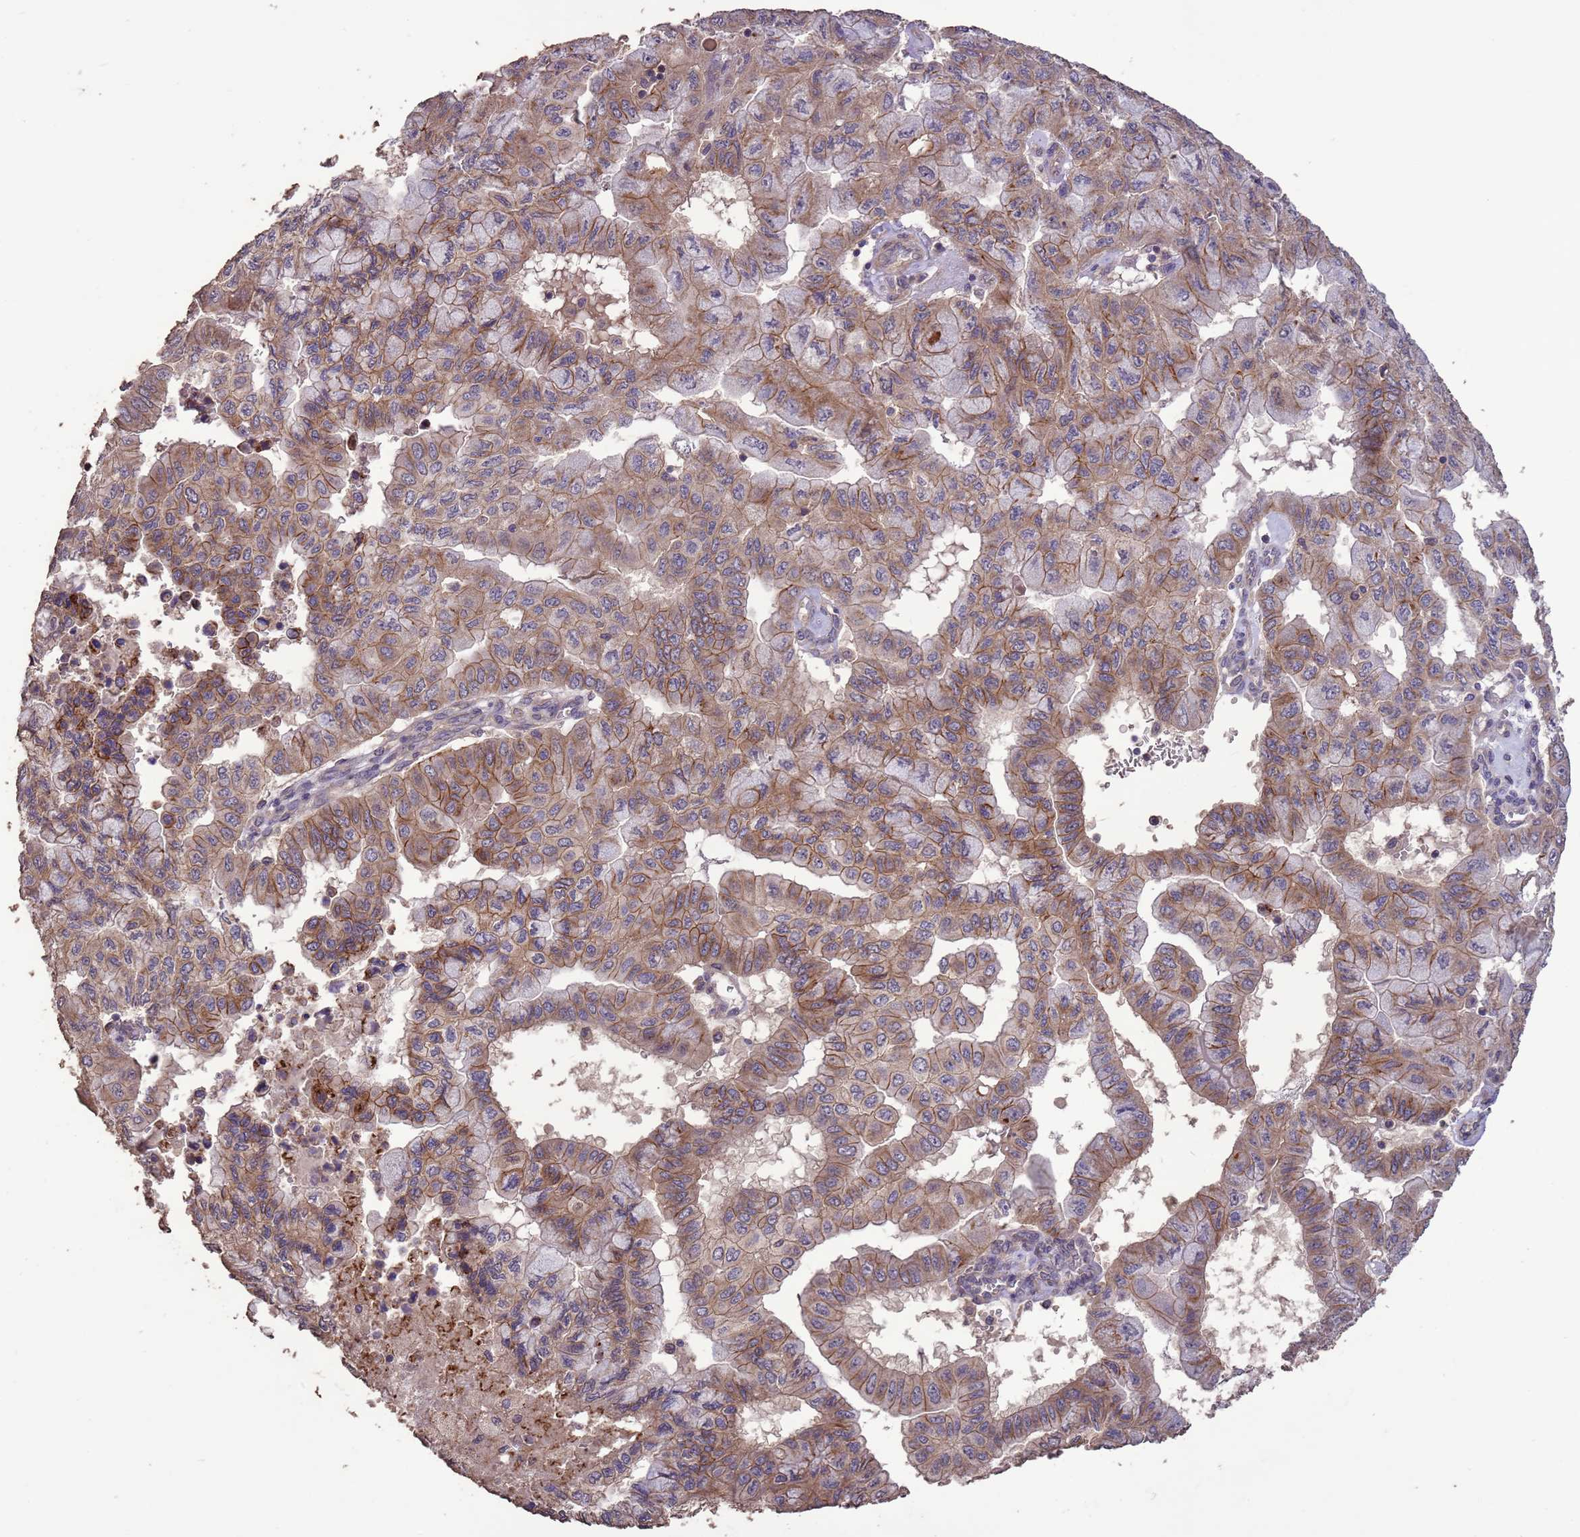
{"staining": {"intensity": "moderate", "quantity": ">75%", "location": "cytoplasmic/membranous"}, "tissue": "pancreatic cancer", "cell_type": "Tumor cells", "image_type": "cancer", "snomed": [{"axis": "morphology", "description": "Adenocarcinoma, NOS"}, {"axis": "topography", "description": "Pancreas"}], "caption": "Moderate cytoplasmic/membranous protein staining is seen in about >75% of tumor cells in pancreatic cancer (adenocarcinoma). (DAB (3,3'-diaminobenzidine) = brown stain, brightfield microscopy at high magnification).", "gene": "SLC9B2", "patient": {"sex": "male", "age": 51}}